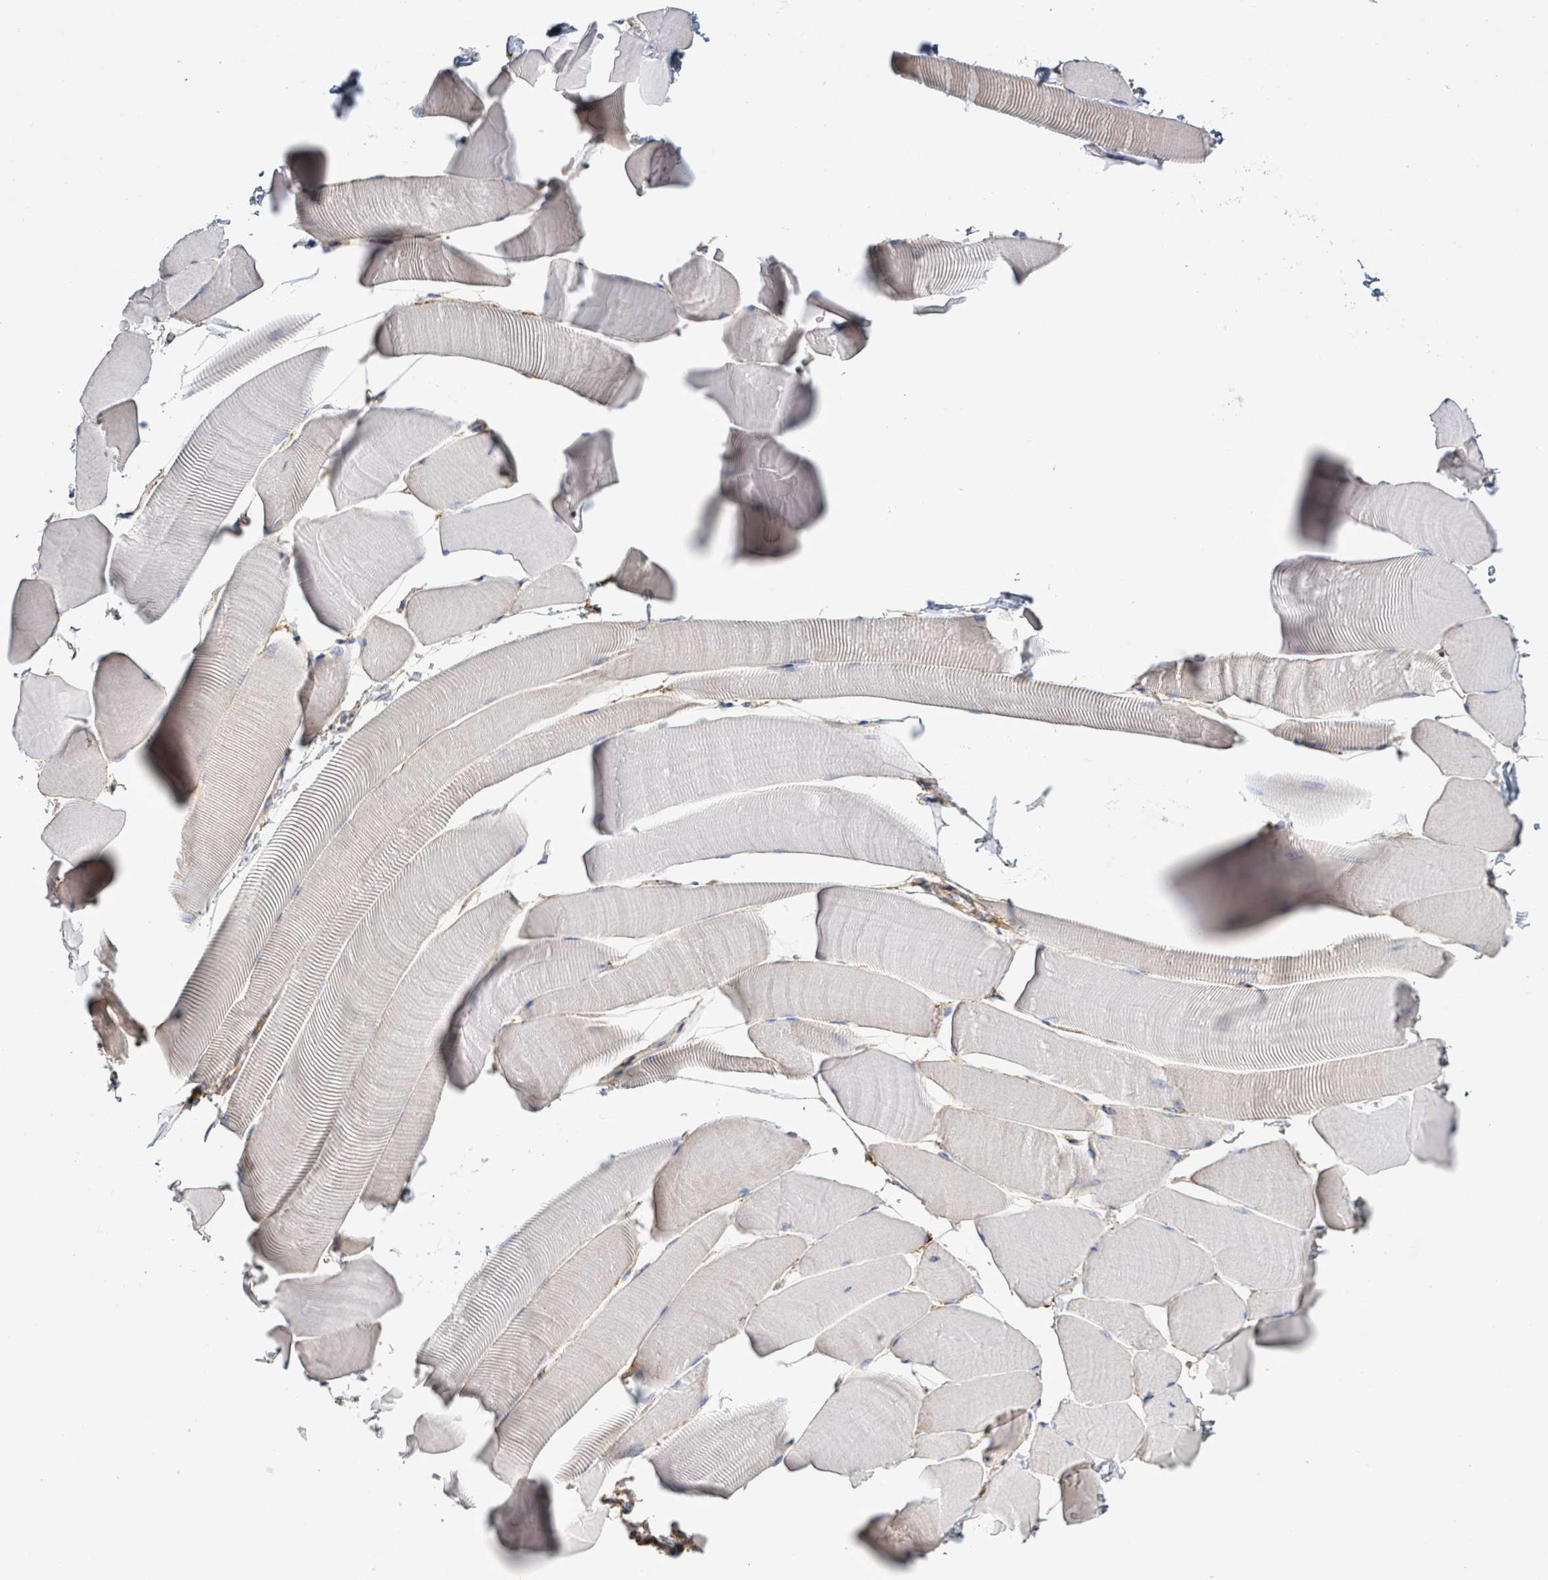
{"staining": {"intensity": "negative", "quantity": "none", "location": "none"}, "tissue": "skeletal muscle", "cell_type": "Myocytes", "image_type": "normal", "snomed": [{"axis": "morphology", "description": "Normal tissue, NOS"}, {"axis": "topography", "description": "Skeletal muscle"}], "caption": "Immunohistochemical staining of unremarkable skeletal muscle shows no significant staining in myocytes.", "gene": "EGFL7", "patient": {"sex": "male", "age": 25}}